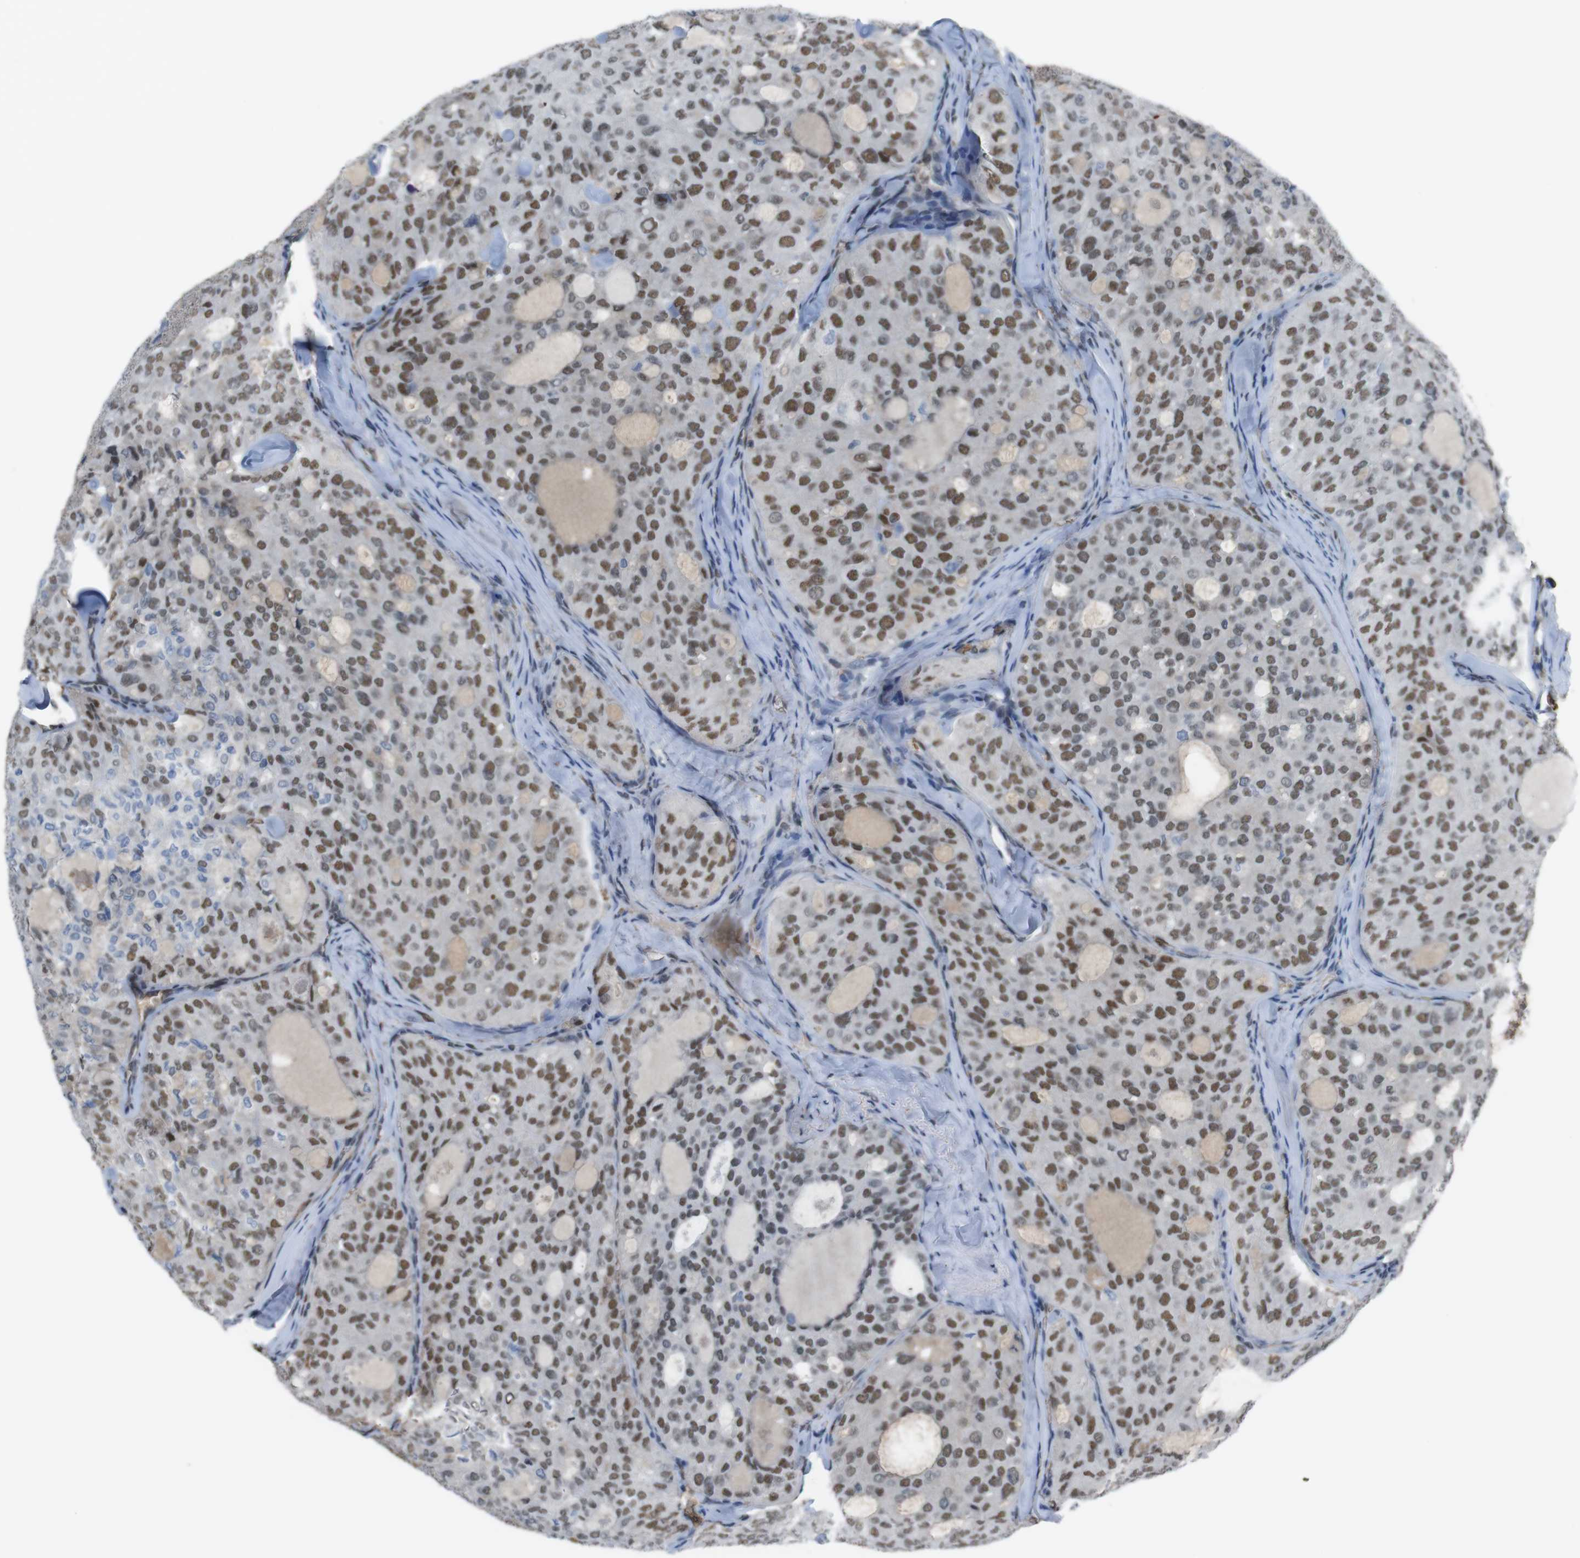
{"staining": {"intensity": "moderate", "quantity": ">75%", "location": "nuclear"}, "tissue": "thyroid cancer", "cell_type": "Tumor cells", "image_type": "cancer", "snomed": [{"axis": "morphology", "description": "Follicular adenoma carcinoma, NOS"}, {"axis": "topography", "description": "Thyroid gland"}], "caption": "Thyroid cancer (follicular adenoma carcinoma) was stained to show a protein in brown. There is medium levels of moderate nuclear expression in about >75% of tumor cells.", "gene": "SUB1", "patient": {"sex": "male", "age": 75}}